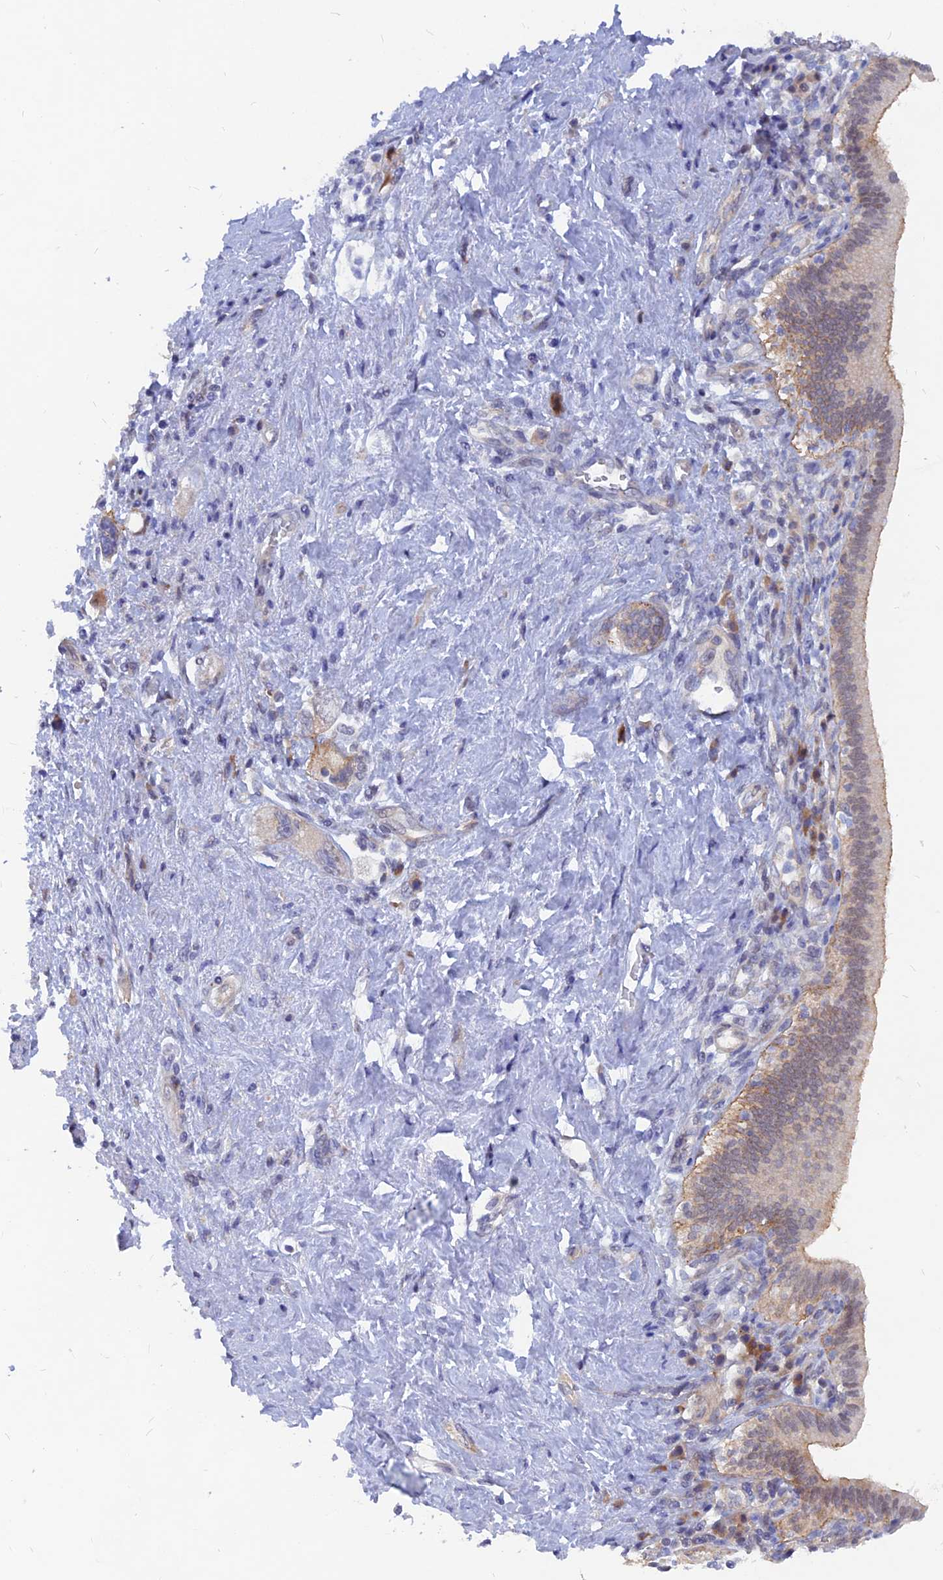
{"staining": {"intensity": "moderate", "quantity": "<25%", "location": "cytoplasmic/membranous"}, "tissue": "pancreatic cancer", "cell_type": "Tumor cells", "image_type": "cancer", "snomed": [{"axis": "morphology", "description": "Adenocarcinoma, NOS"}, {"axis": "topography", "description": "Pancreas"}], "caption": "Protein positivity by IHC exhibits moderate cytoplasmic/membranous expression in approximately <25% of tumor cells in adenocarcinoma (pancreatic).", "gene": "DNAJC16", "patient": {"sex": "female", "age": 73}}